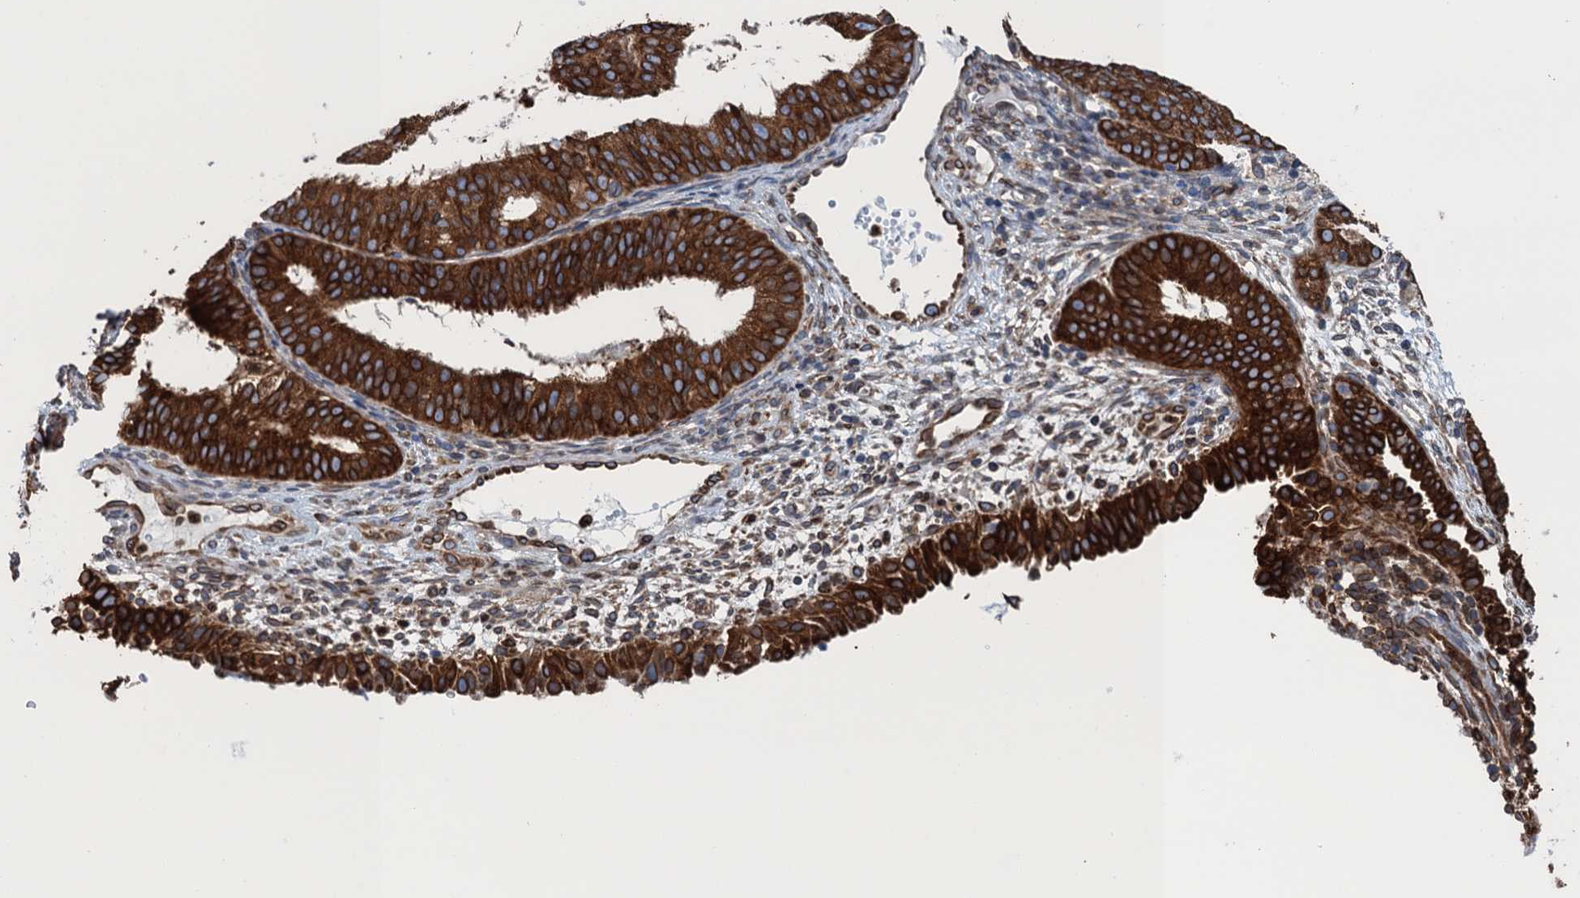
{"staining": {"intensity": "strong", "quantity": ">75%", "location": "cytoplasmic/membranous"}, "tissue": "endometrial cancer", "cell_type": "Tumor cells", "image_type": "cancer", "snomed": [{"axis": "morphology", "description": "Adenocarcinoma, NOS"}, {"axis": "topography", "description": "Endometrium"}], "caption": "Protein staining shows strong cytoplasmic/membranous expression in approximately >75% of tumor cells in adenocarcinoma (endometrial). Using DAB (3,3'-diaminobenzidine) (brown) and hematoxylin (blue) stains, captured at high magnification using brightfield microscopy.", "gene": "TMEM205", "patient": {"sex": "female", "age": 51}}